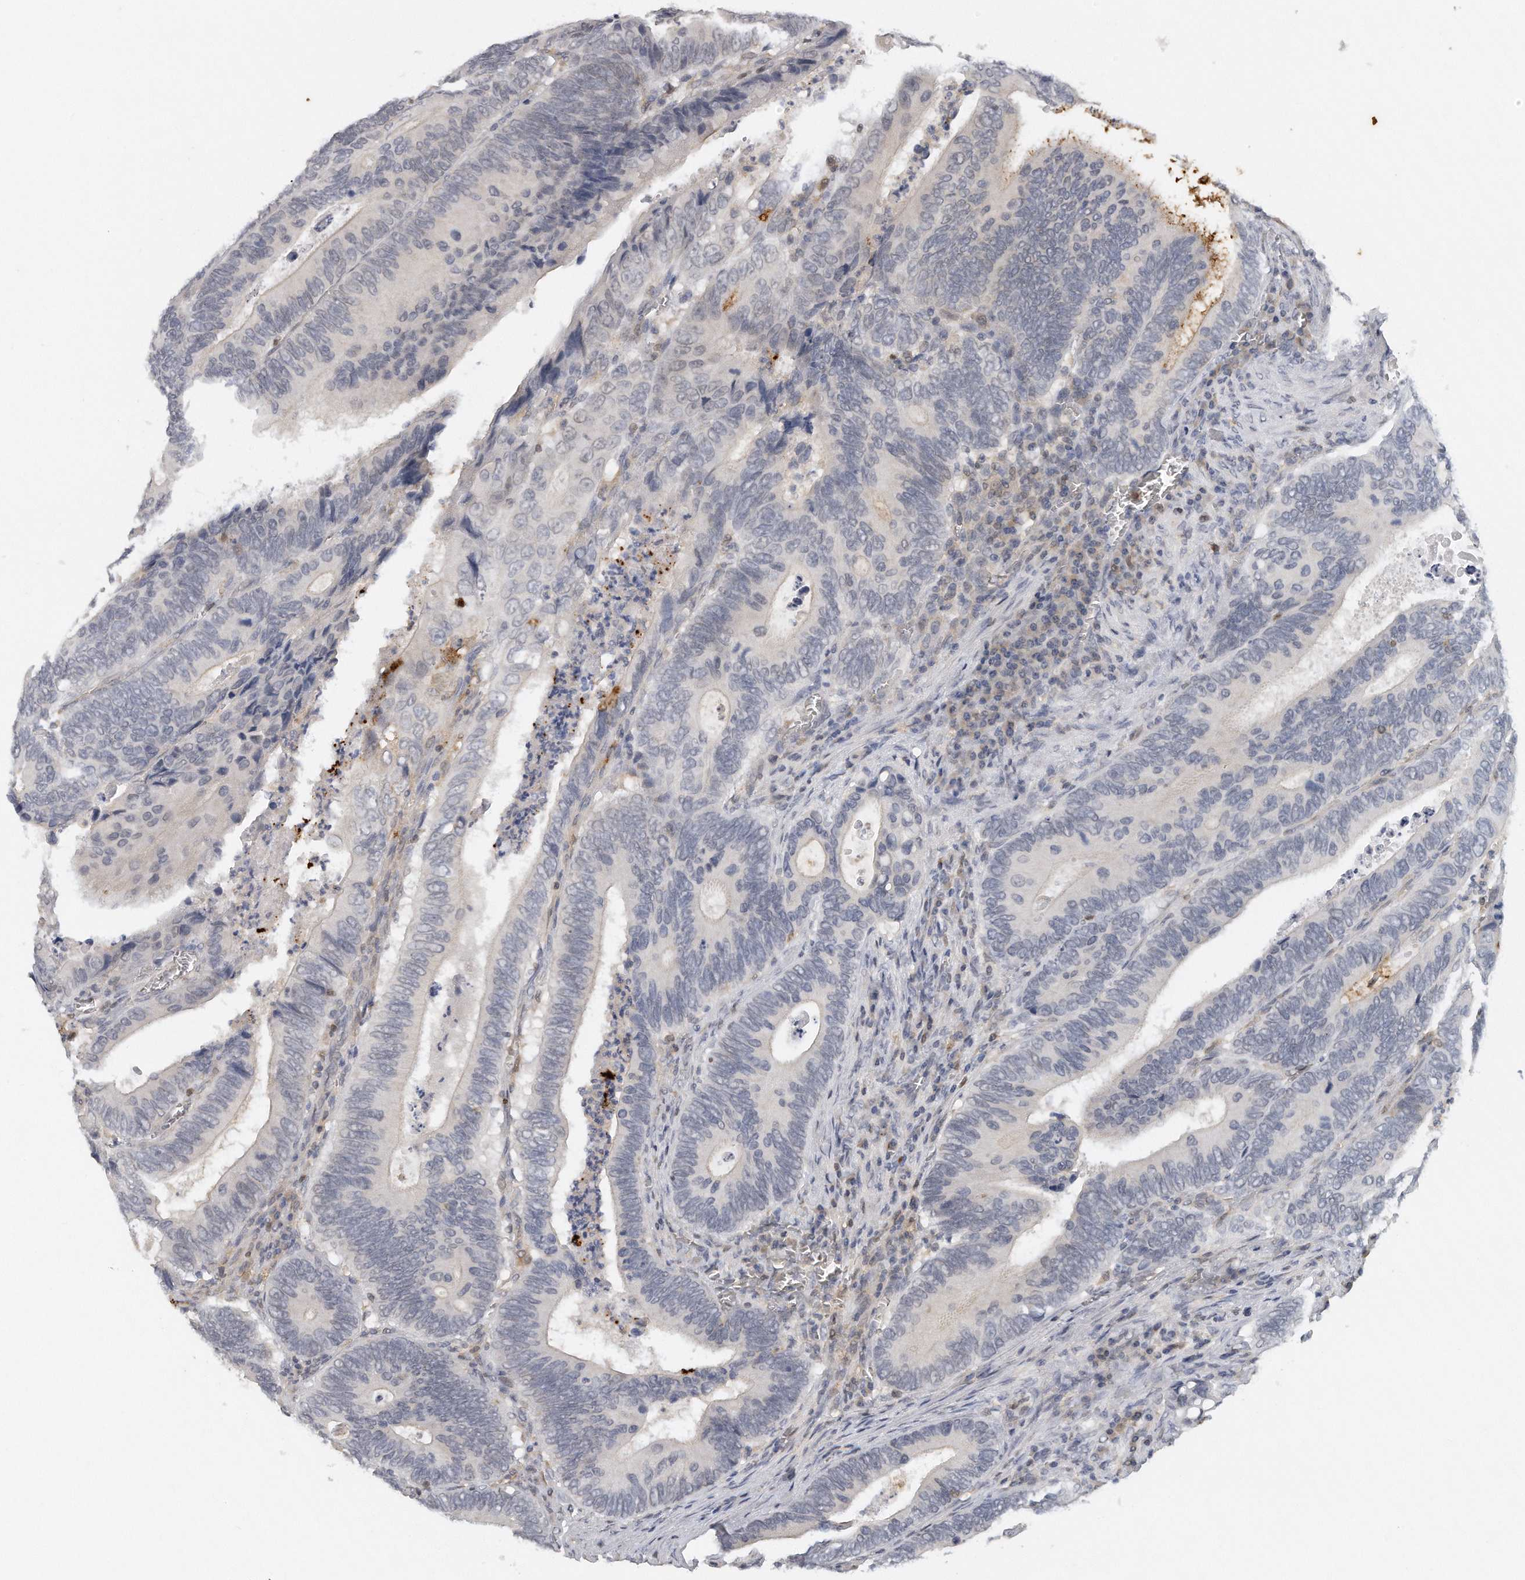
{"staining": {"intensity": "negative", "quantity": "none", "location": "none"}, "tissue": "colorectal cancer", "cell_type": "Tumor cells", "image_type": "cancer", "snomed": [{"axis": "morphology", "description": "Inflammation, NOS"}, {"axis": "morphology", "description": "Adenocarcinoma, NOS"}, {"axis": "topography", "description": "Colon"}], "caption": "Immunohistochemistry image of neoplastic tissue: human adenocarcinoma (colorectal) stained with DAB (3,3'-diaminobenzidine) reveals no significant protein positivity in tumor cells.", "gene": "CAMK1", "patient": {"sex": "male", "age": 72}}